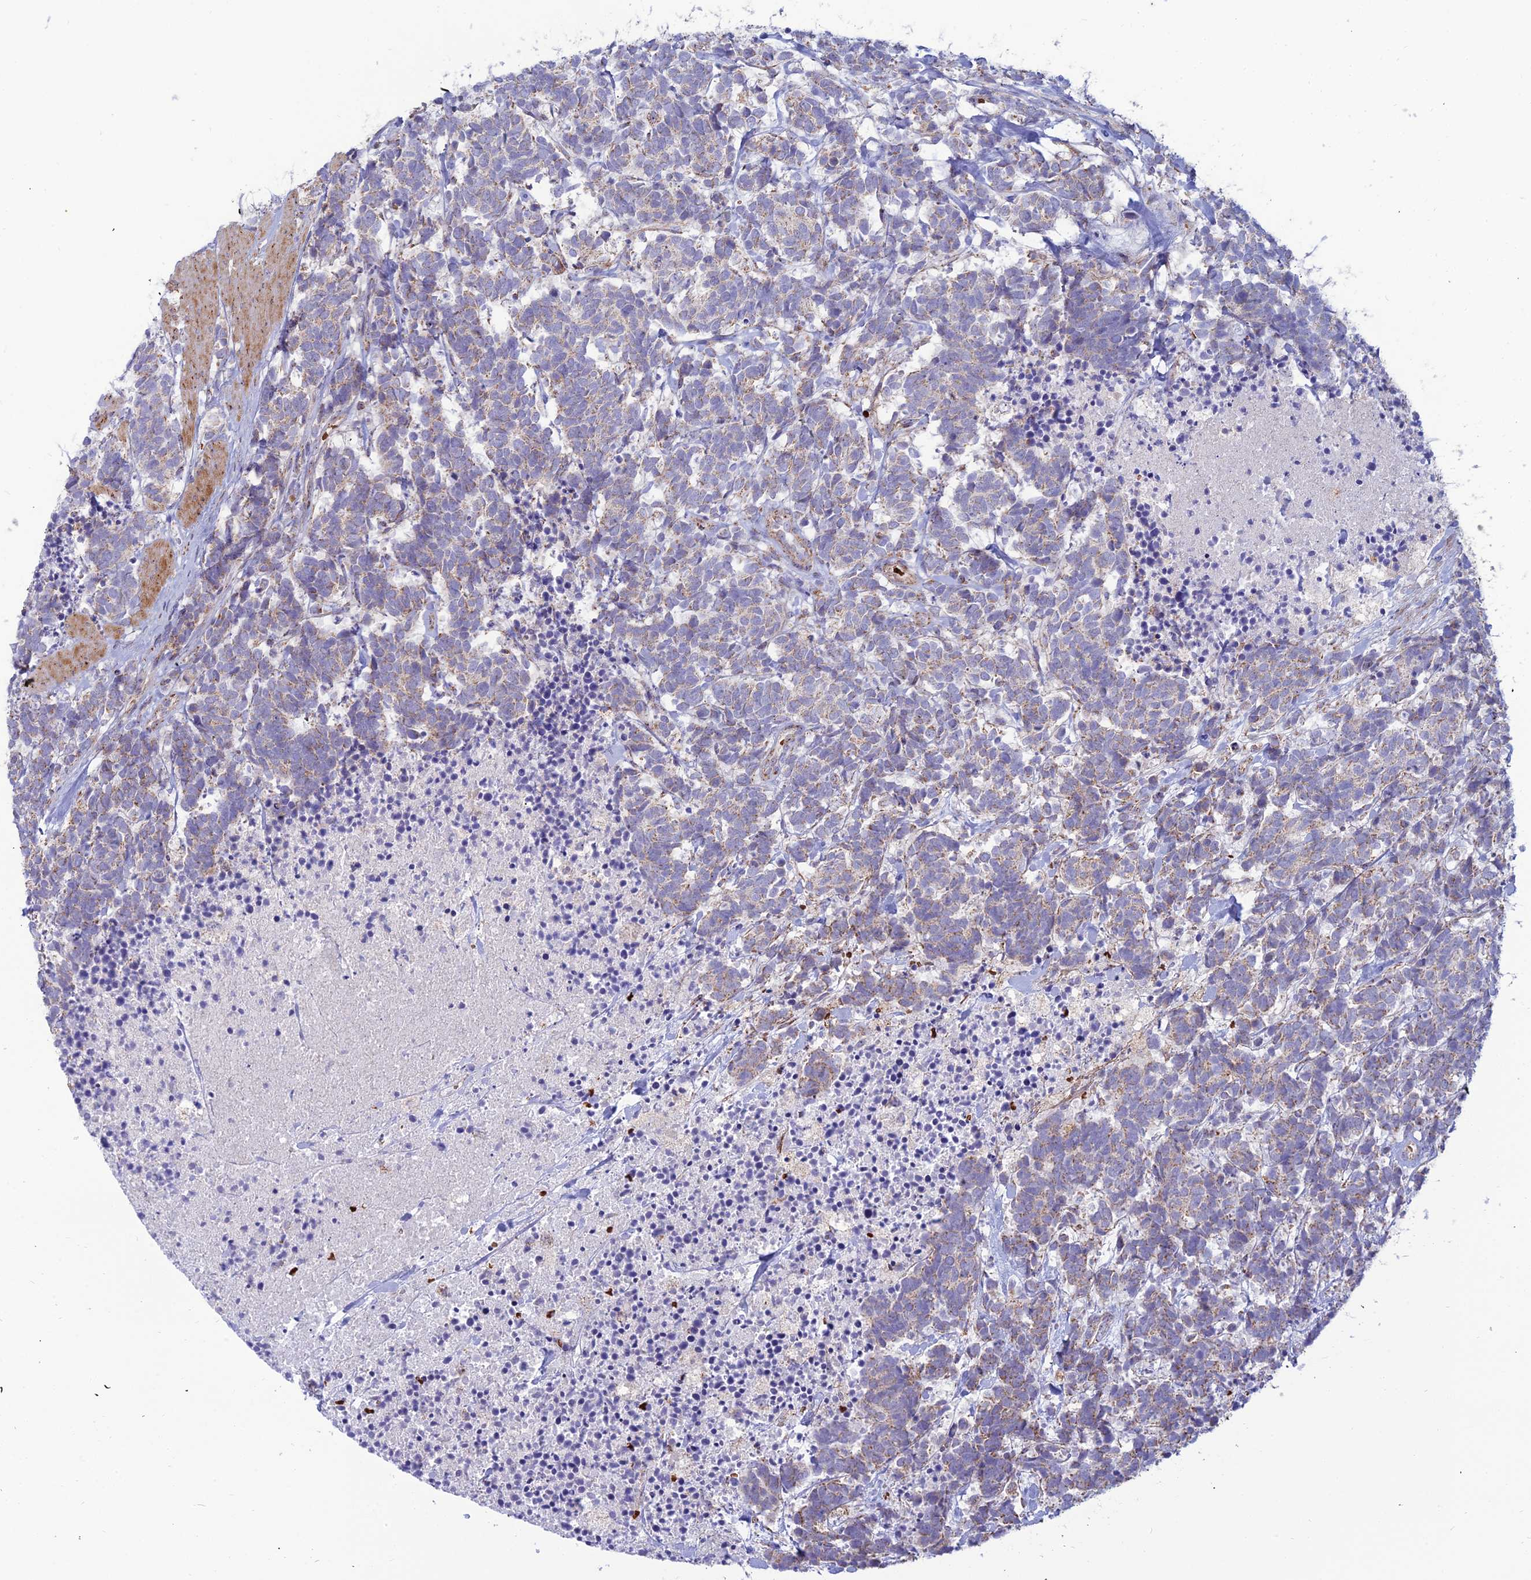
{"staining": {"intensity": "moderate", "quantity": "25%-75%", "location": "cytoplasmic/membranous"}, "tissue": "carcinoid", "cell_type": "Tumor cells", "image_type": "cancer", "snomed": [{"axis": "morphology", "description": "Carcinoma, NOS"}, {"axis": "morphology", "description": "Carcinoid, malignant, NOS"}, {"axis": "topography", "description": "Prostate"}], "caption": "Brown immunohistochemical staining in human carcinoid displays moderate cytoplasmic/membranous expression in approximately 25%-75% of tumor cells.", "gene": "SLC35F4", "patient": {"sex": "male", "age": 57}}